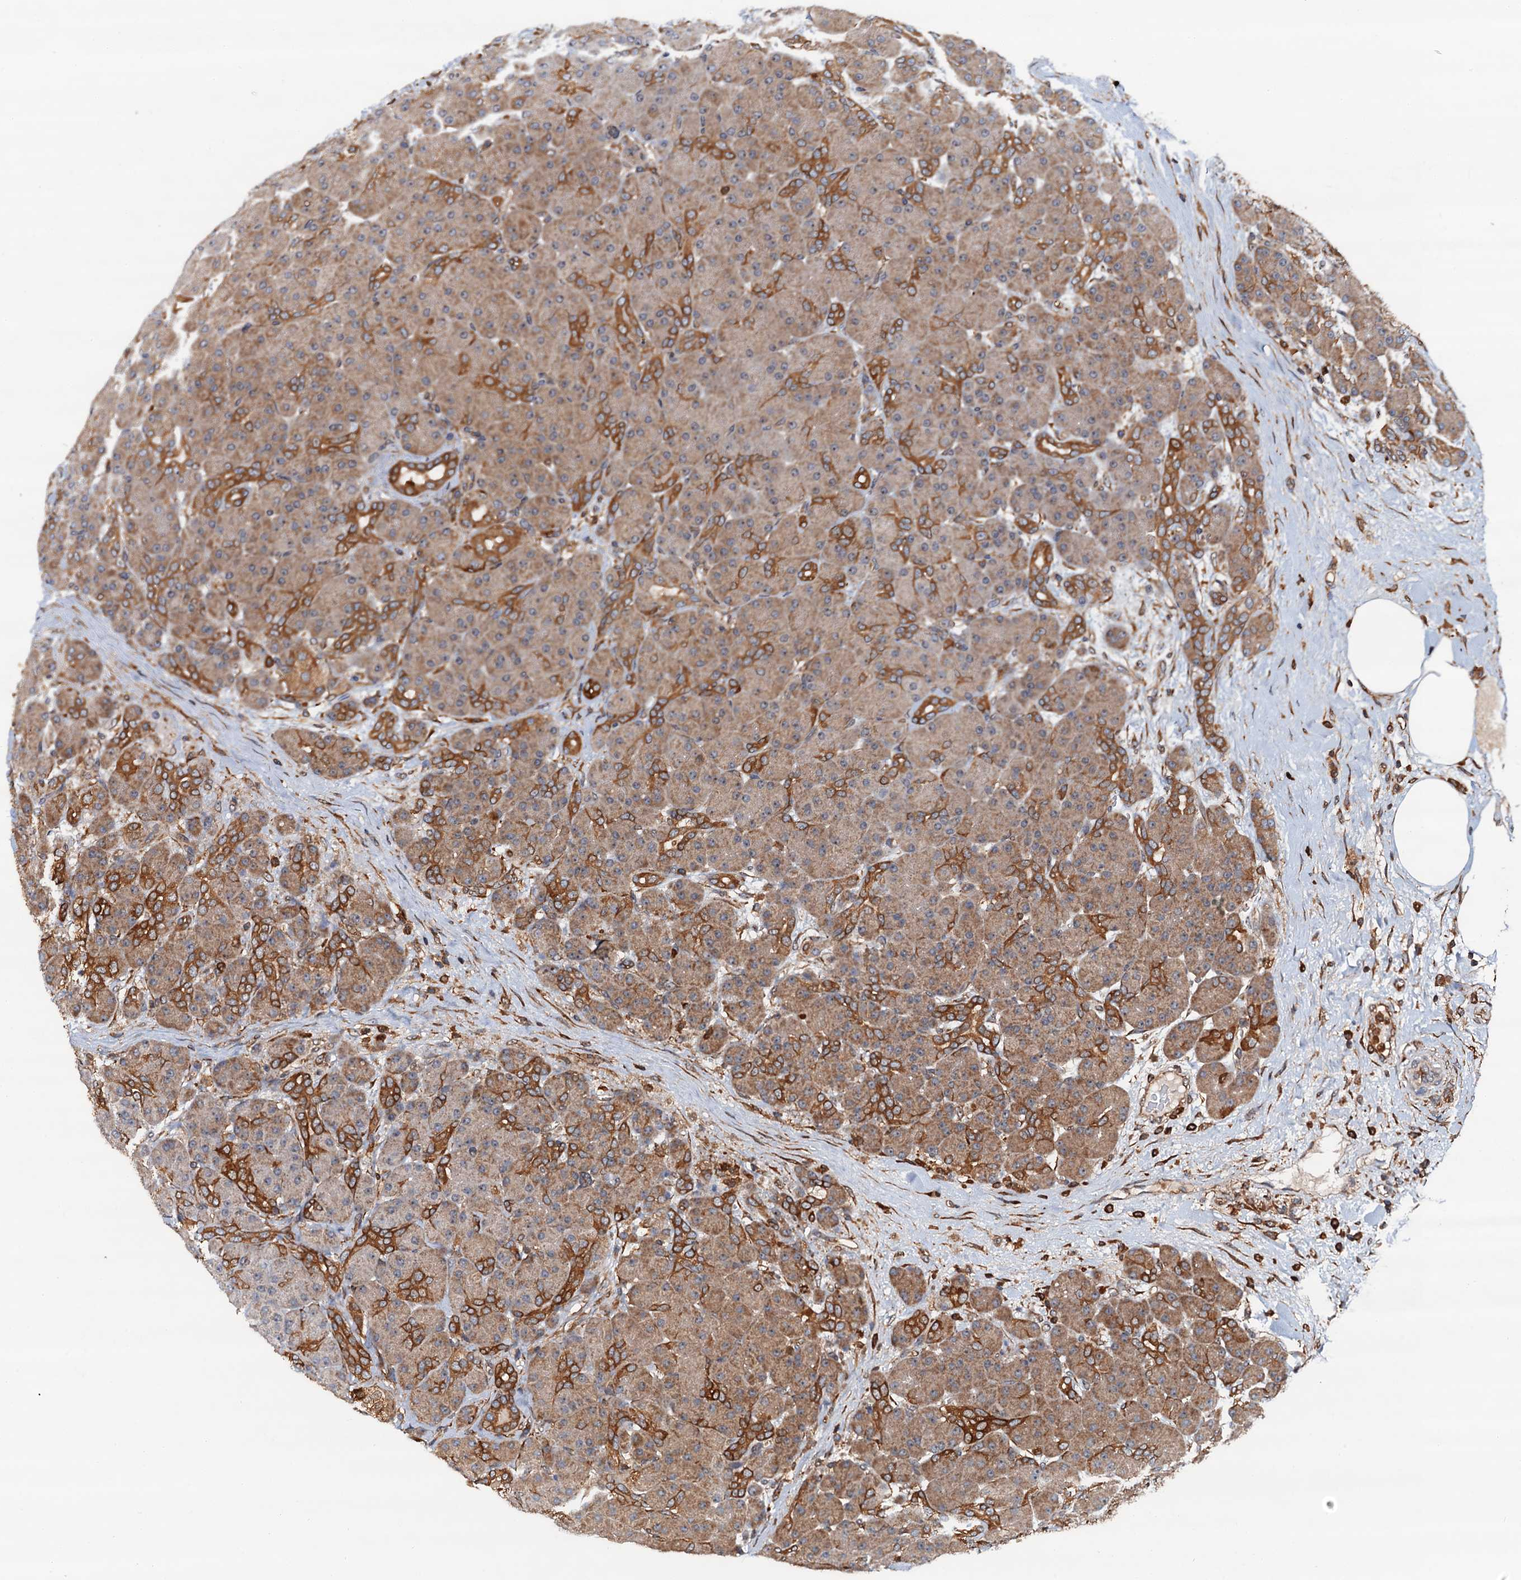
{"staining": {"intensity": "strong", "quantity": "25%-75%", "location": "cytoplasmic/membranous"}, "tissue": "pancreas", "cell_type": "Exocrine glandular cells", "image_type": "normal", "snomed": [{"axis": "morphology", "description": "Normal tissue, NOS"}, {"axis": "topography", "description": "Pancreas"}], "caption": "This is a photomicrograph of IHC staining of unremarkable pancreas, which shows strong staining in the cytoplasmic/membranous of exocrine glandular cells.", "gene": "USP6NL", "patient": {"sex": "male", "age": 66}}